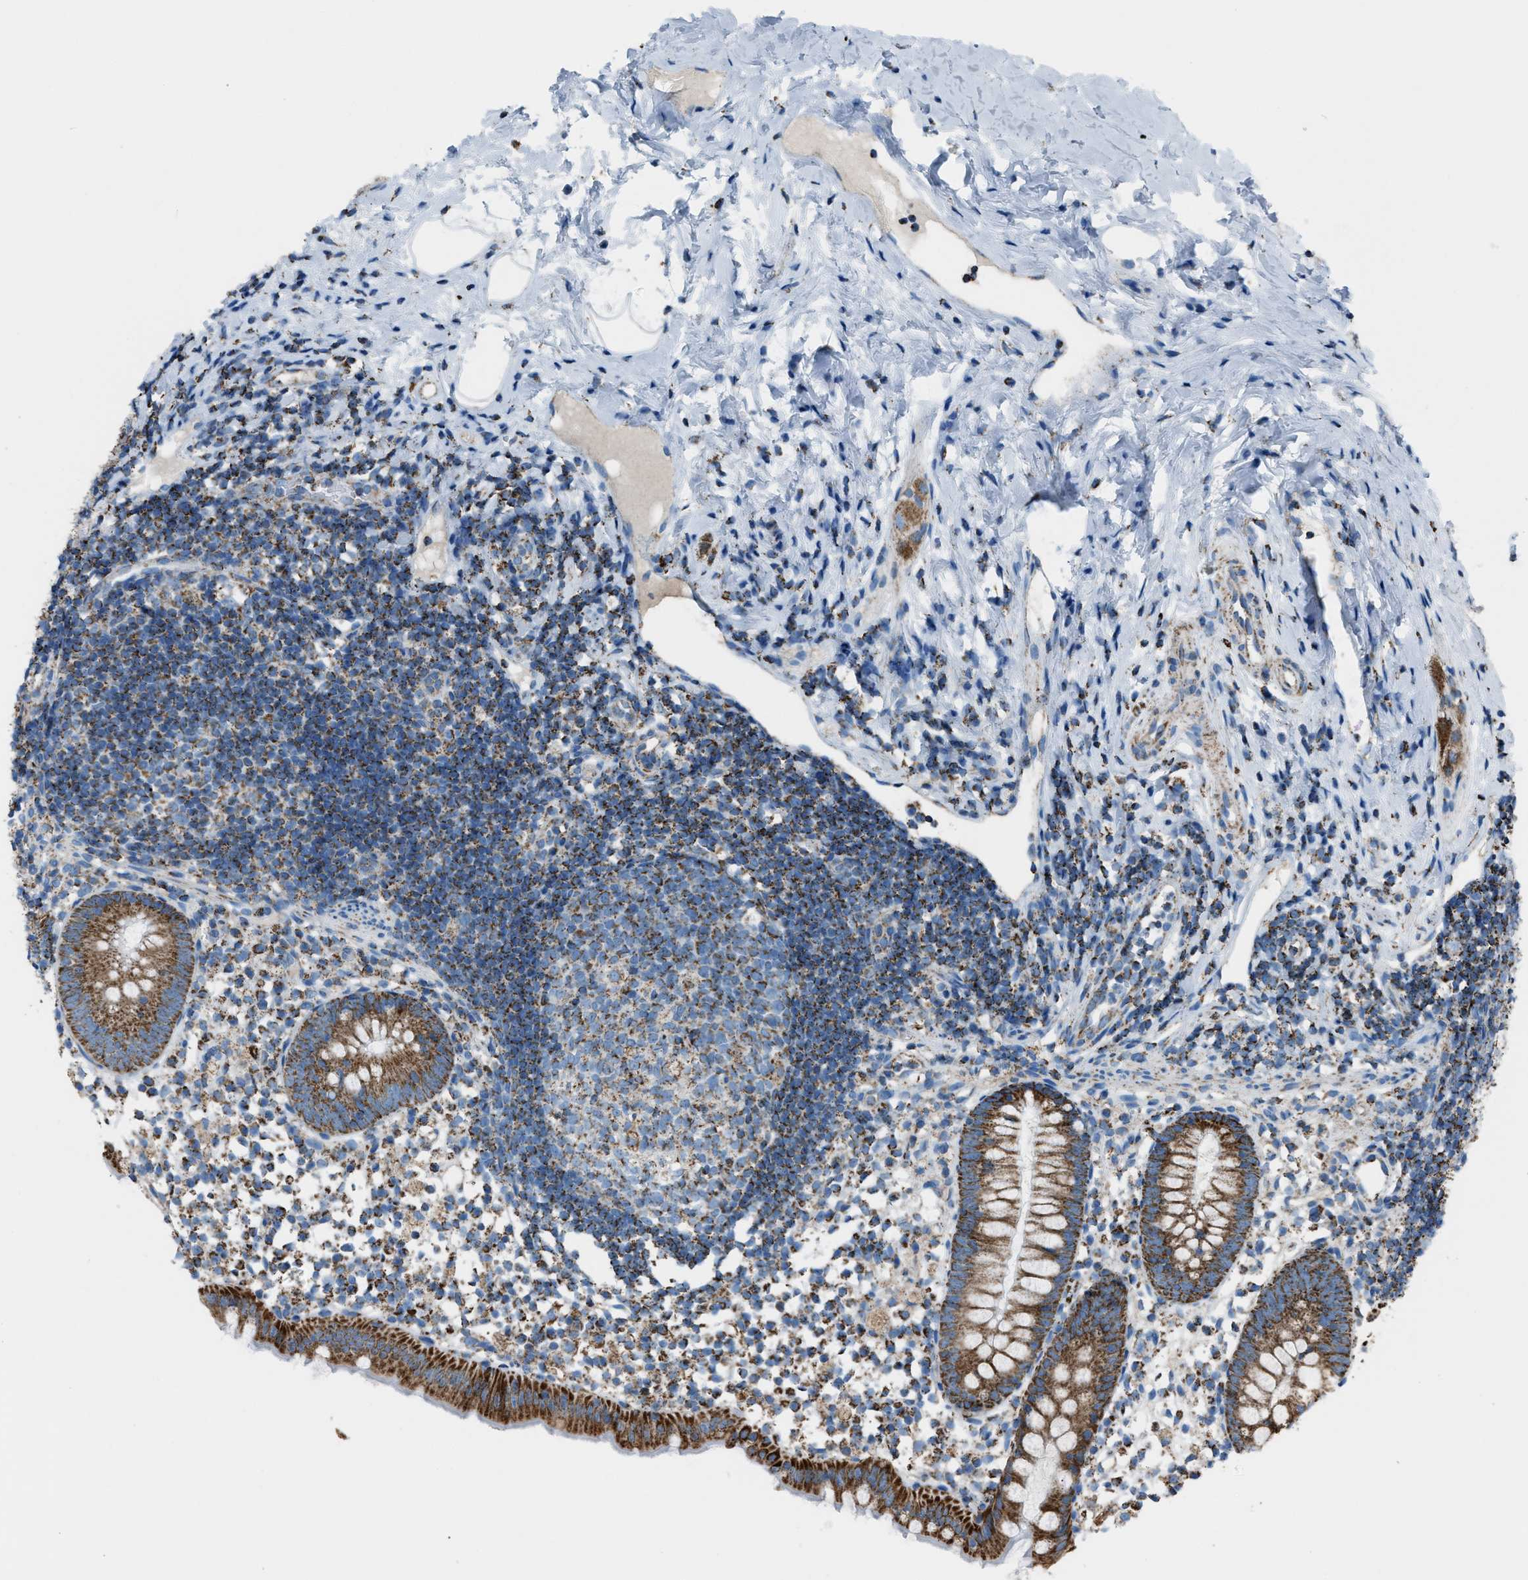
{"staining": {"intensity": "strong", "quantity": ">75%", "location": "cytoplasmic/membranous"}, "tissue": "appendix", "cell_type": "Glandular cells", "image_type": "normal", "snomed": [{"axis": "morphology", "description": "Normal tissue, NOS"}, {"axis": "topography", "description": "Appendix"}], "caption": "Immunohistochemical staining of benign appendix displays >75% levels of strong cytoplasmic/membranous protein positivity in approximately >75% of glandular cells. Using DAB (brown) and hematoxylin (blue) stains, captured at high magnification using brightfield microscopy.", "gene": "MDH2", "patient": {"sex": "female", "age": 20}}